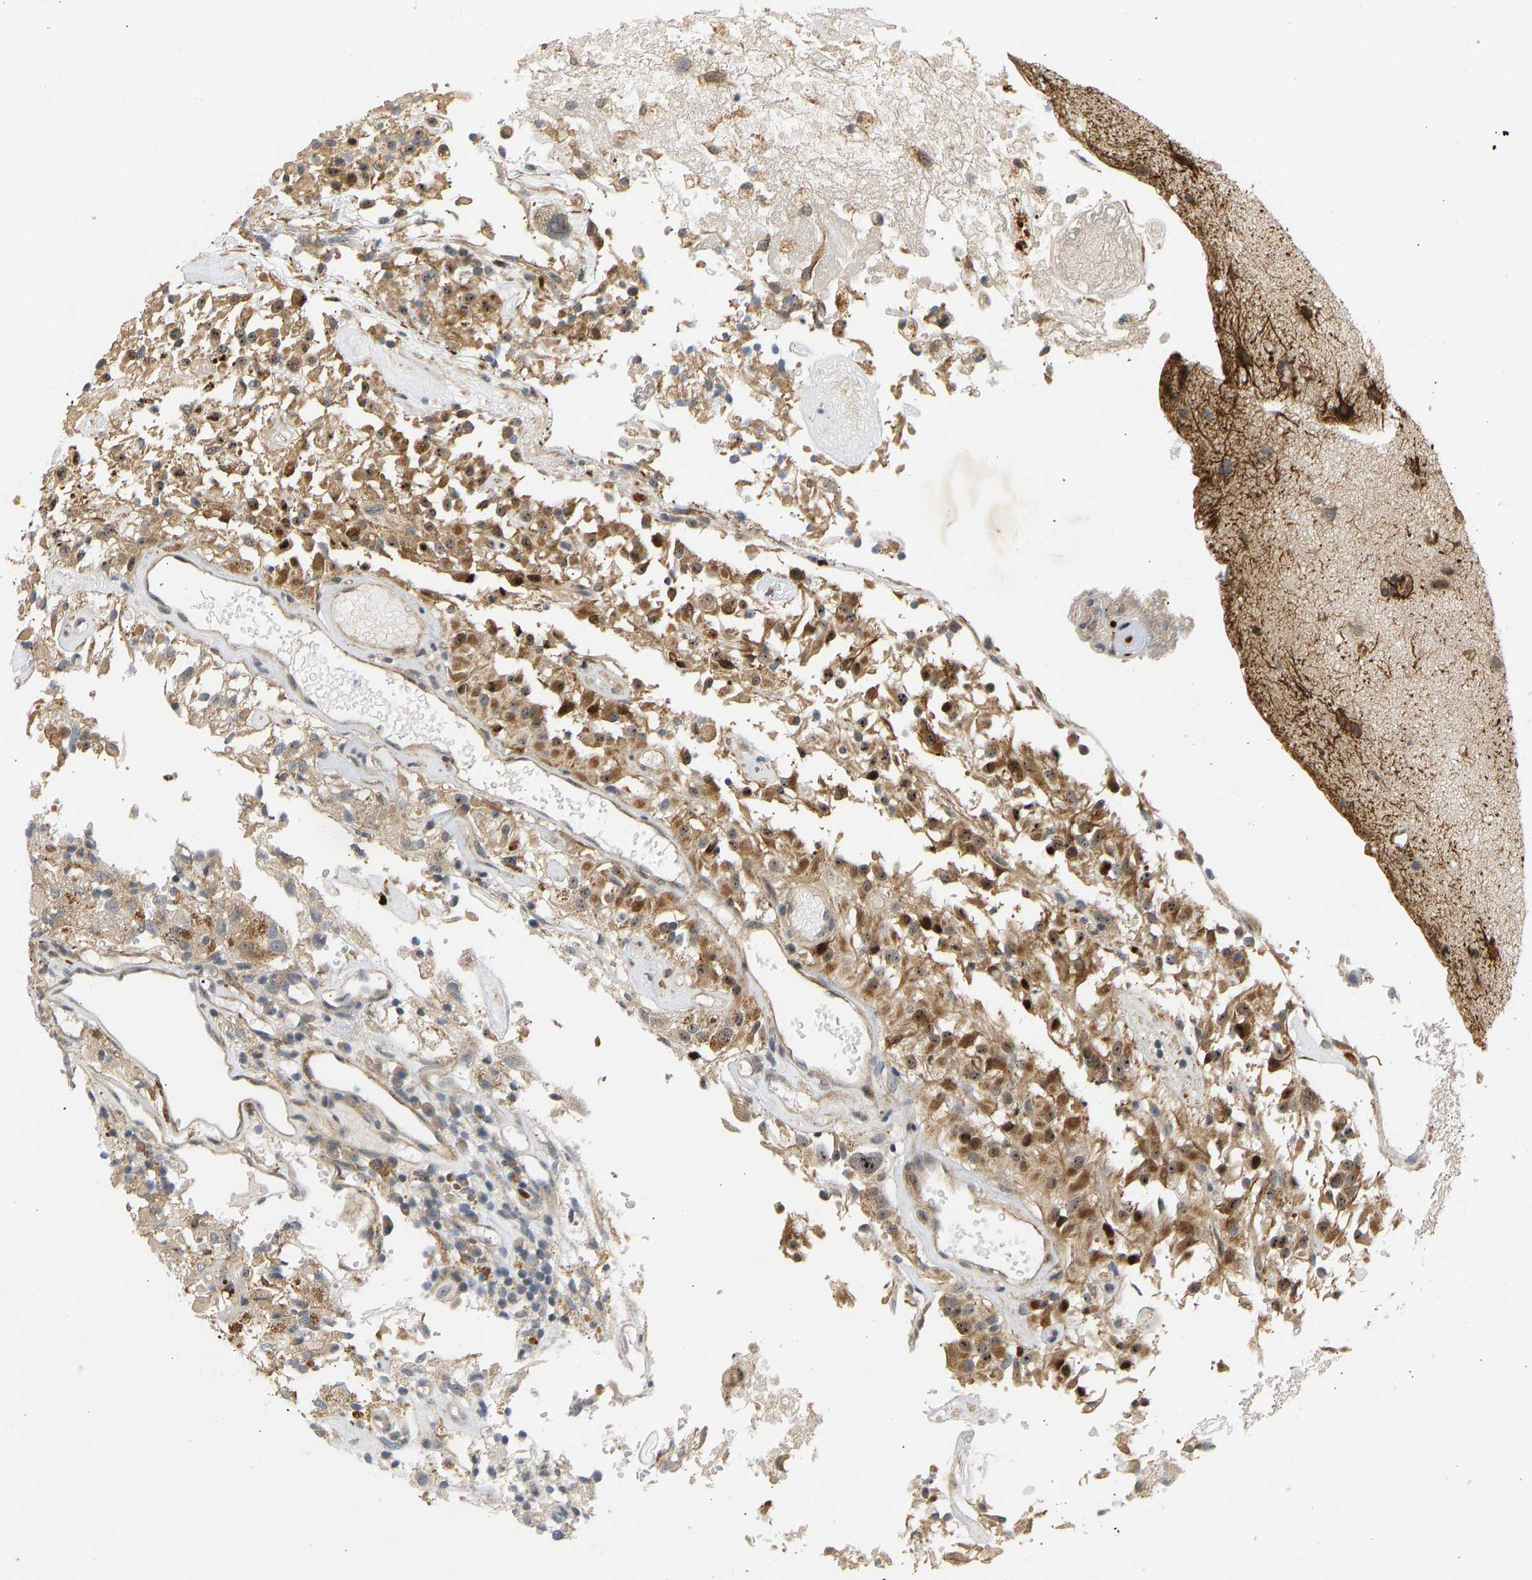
{"staining": {"intensity": "moderate", "quantity": ">75%", "location": "cytoplasmic/membranous,nuclear"}, "tissue": "glioma", "cell_type": "Tumor cells", "image_type": "cancer", "snomed": [{"axis": "morphology", "description": "Glioma, malignant, High grade"}, {"axis": "topography", "description": "Brain"}], "caption": "The immunohistochemical stain labels moderate cytoplasmic/membranous and nuclear expression in tumor cells of glioma tissue.", "gene": "BAG1", "patient": {"sex": "female", "age": 59}}